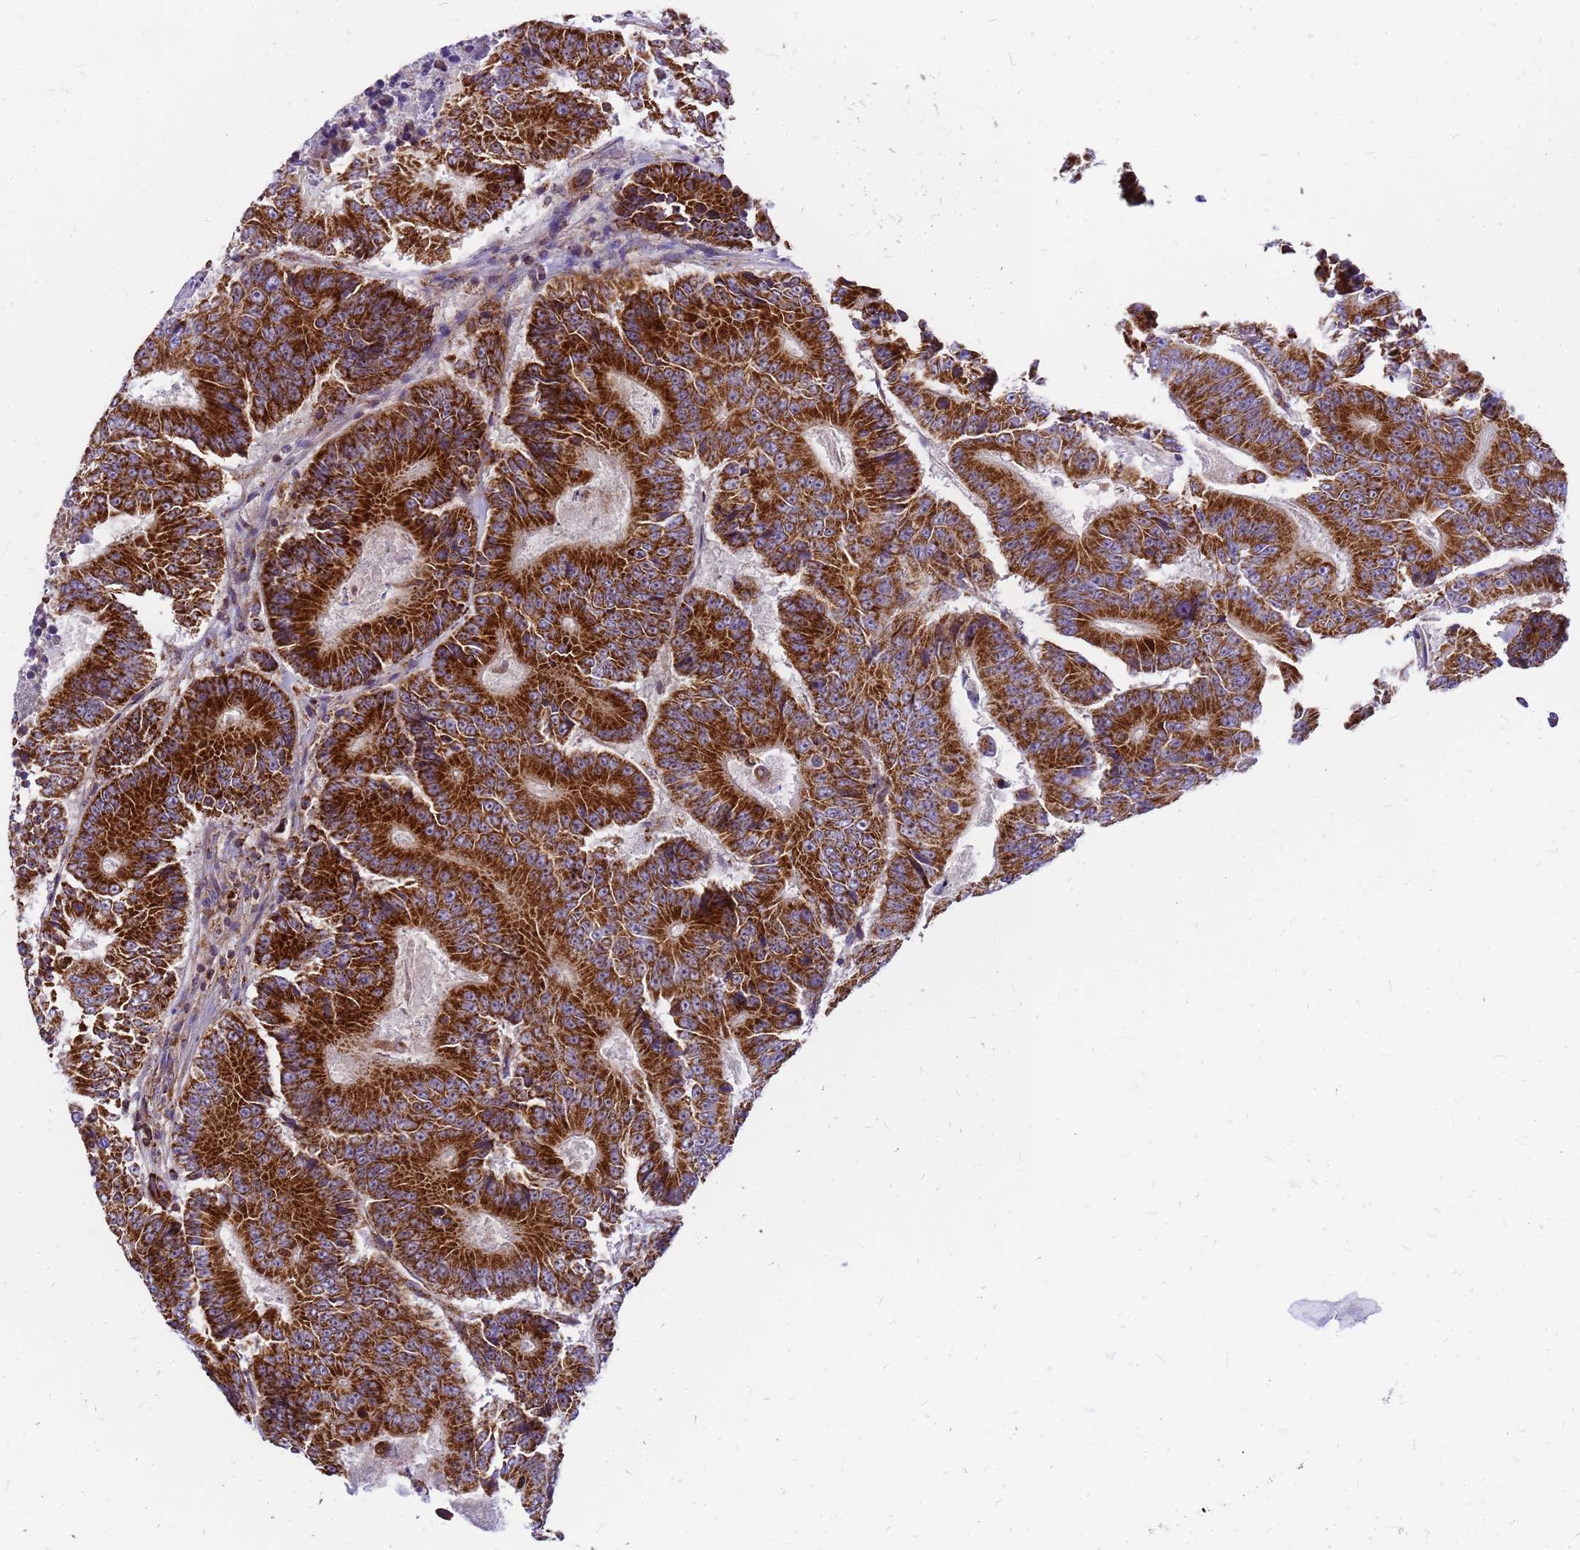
{"staining": {"intensity": "strong", "quantity": ">75%", "location": "cytoplasmic/membranous"}, "tissue": "colorectal cancer", "cell_type": "Tumor cells", "image_type": "cancer", "snomed": [{"axis": "morphology", "description": "Adenocarcinoma, NOS"}, {"axis": "topography", "description": "Colon"}], "caption": "Colorectal cancer tissue displays strong cytoplasmic/membranous positivity in about >75% of tumor cells, visualized by immunohistochemistry.", "gene": "MRPS26", "patient": {"sex": "male", "age": 83}}